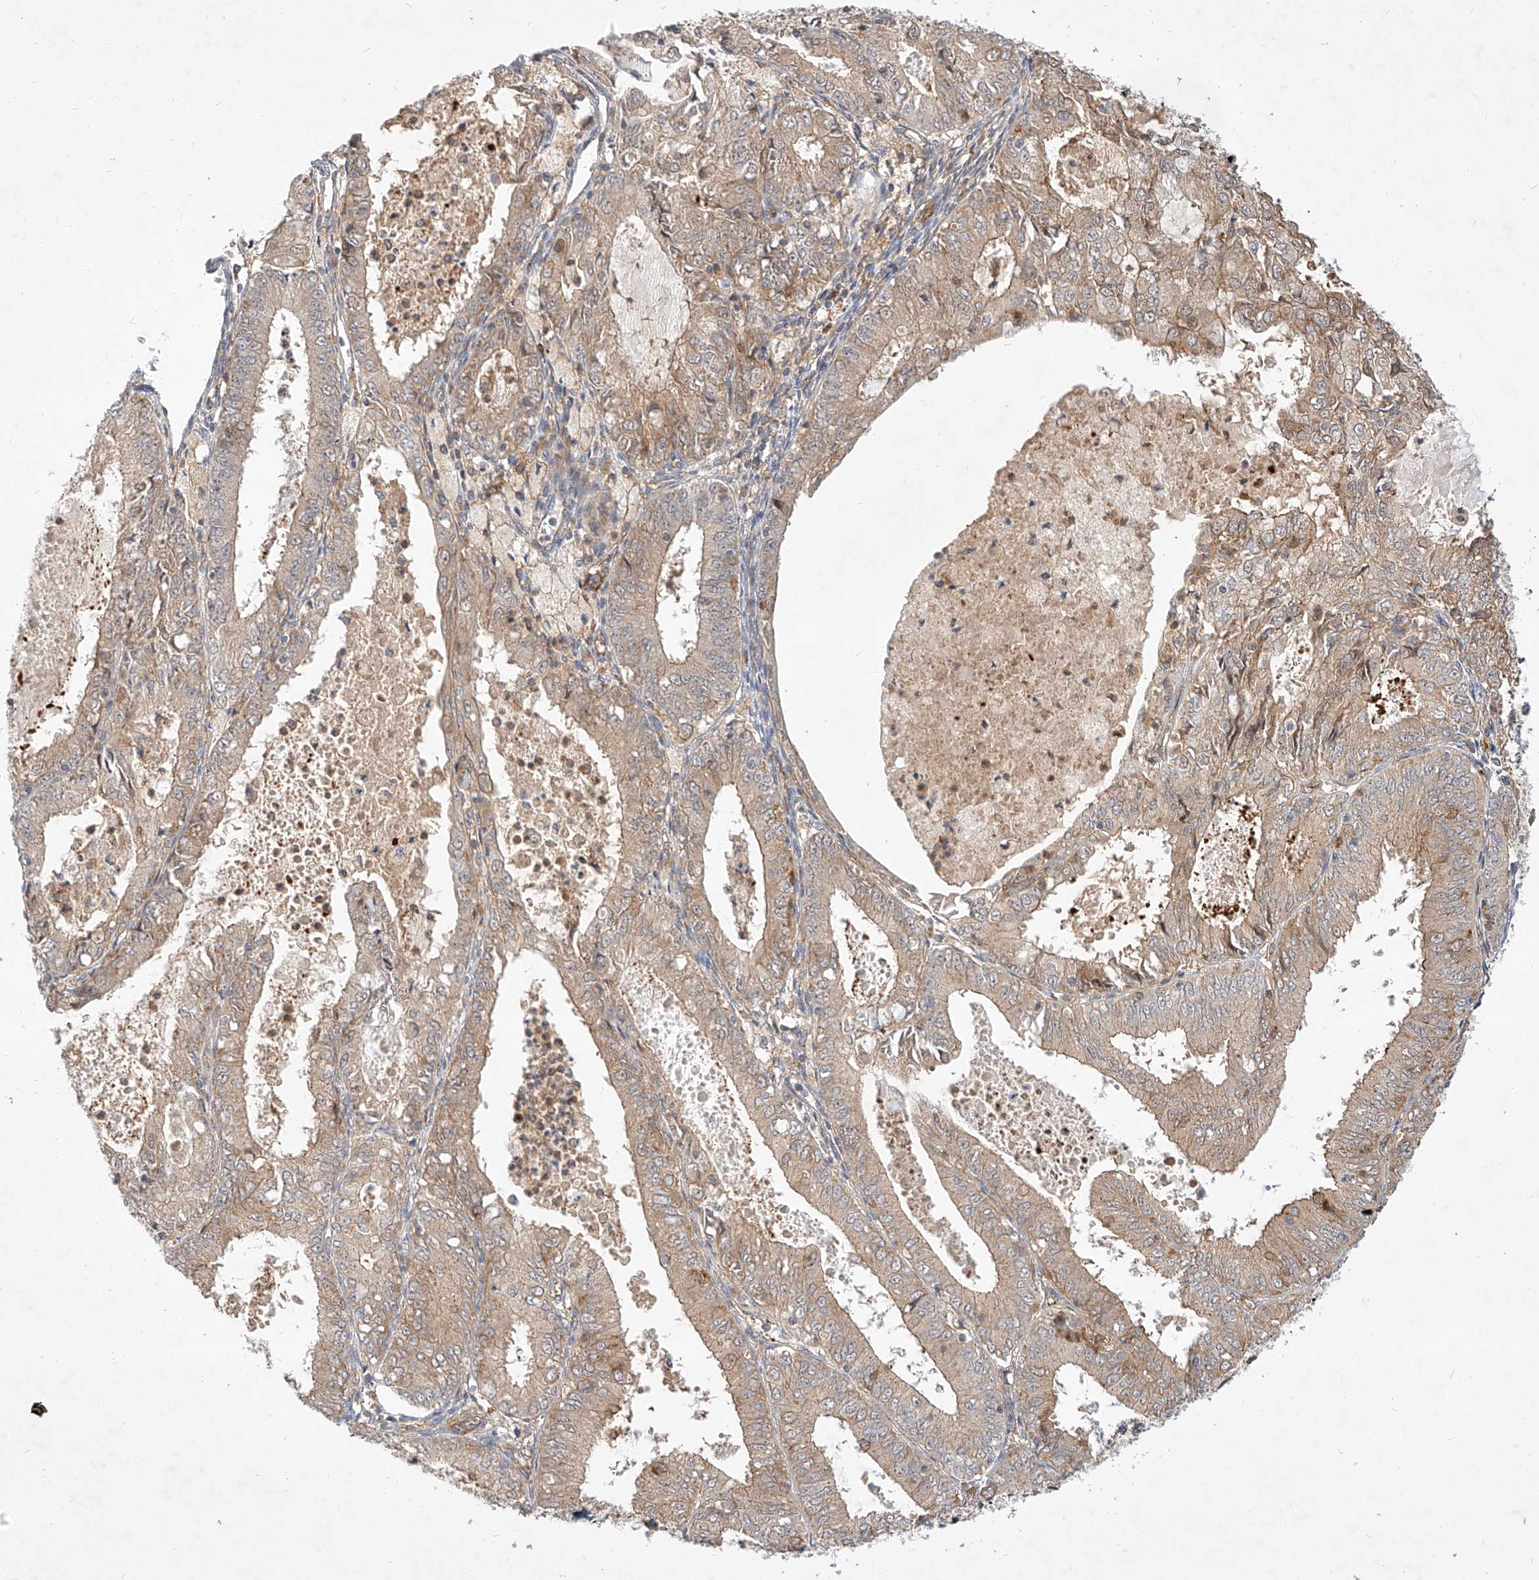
{"staining": {"intensity": "weak", "quantity": ">75%", "location": "cytoplasmic/membranous"}, "tissue": "endometrial cancer", "cell_type": "Tumor cells", "image_type": "cancer", "snomed": [{"axis": "morphology", "description": "Adenocarcinoma, NOS"}, {"axis": "topography", "description": "Endometrium"}], "caption": "Immunohistochemistry staining of endometrial cancer (adenocarcinoma), which demonstrates low levels of weak cytoplasmic/membranous positivity in approximately >75% of tumor cells indicating weak cytoplasmic/membranous protein staining. The staining was performed using DAB (3,3'-diaminobenzidine) (brown) for protein detection and nuclei were counterstained in hematoxylin (blue).", "gene": "NFAM1", "patient": {"sex": "female", "age": 57}}